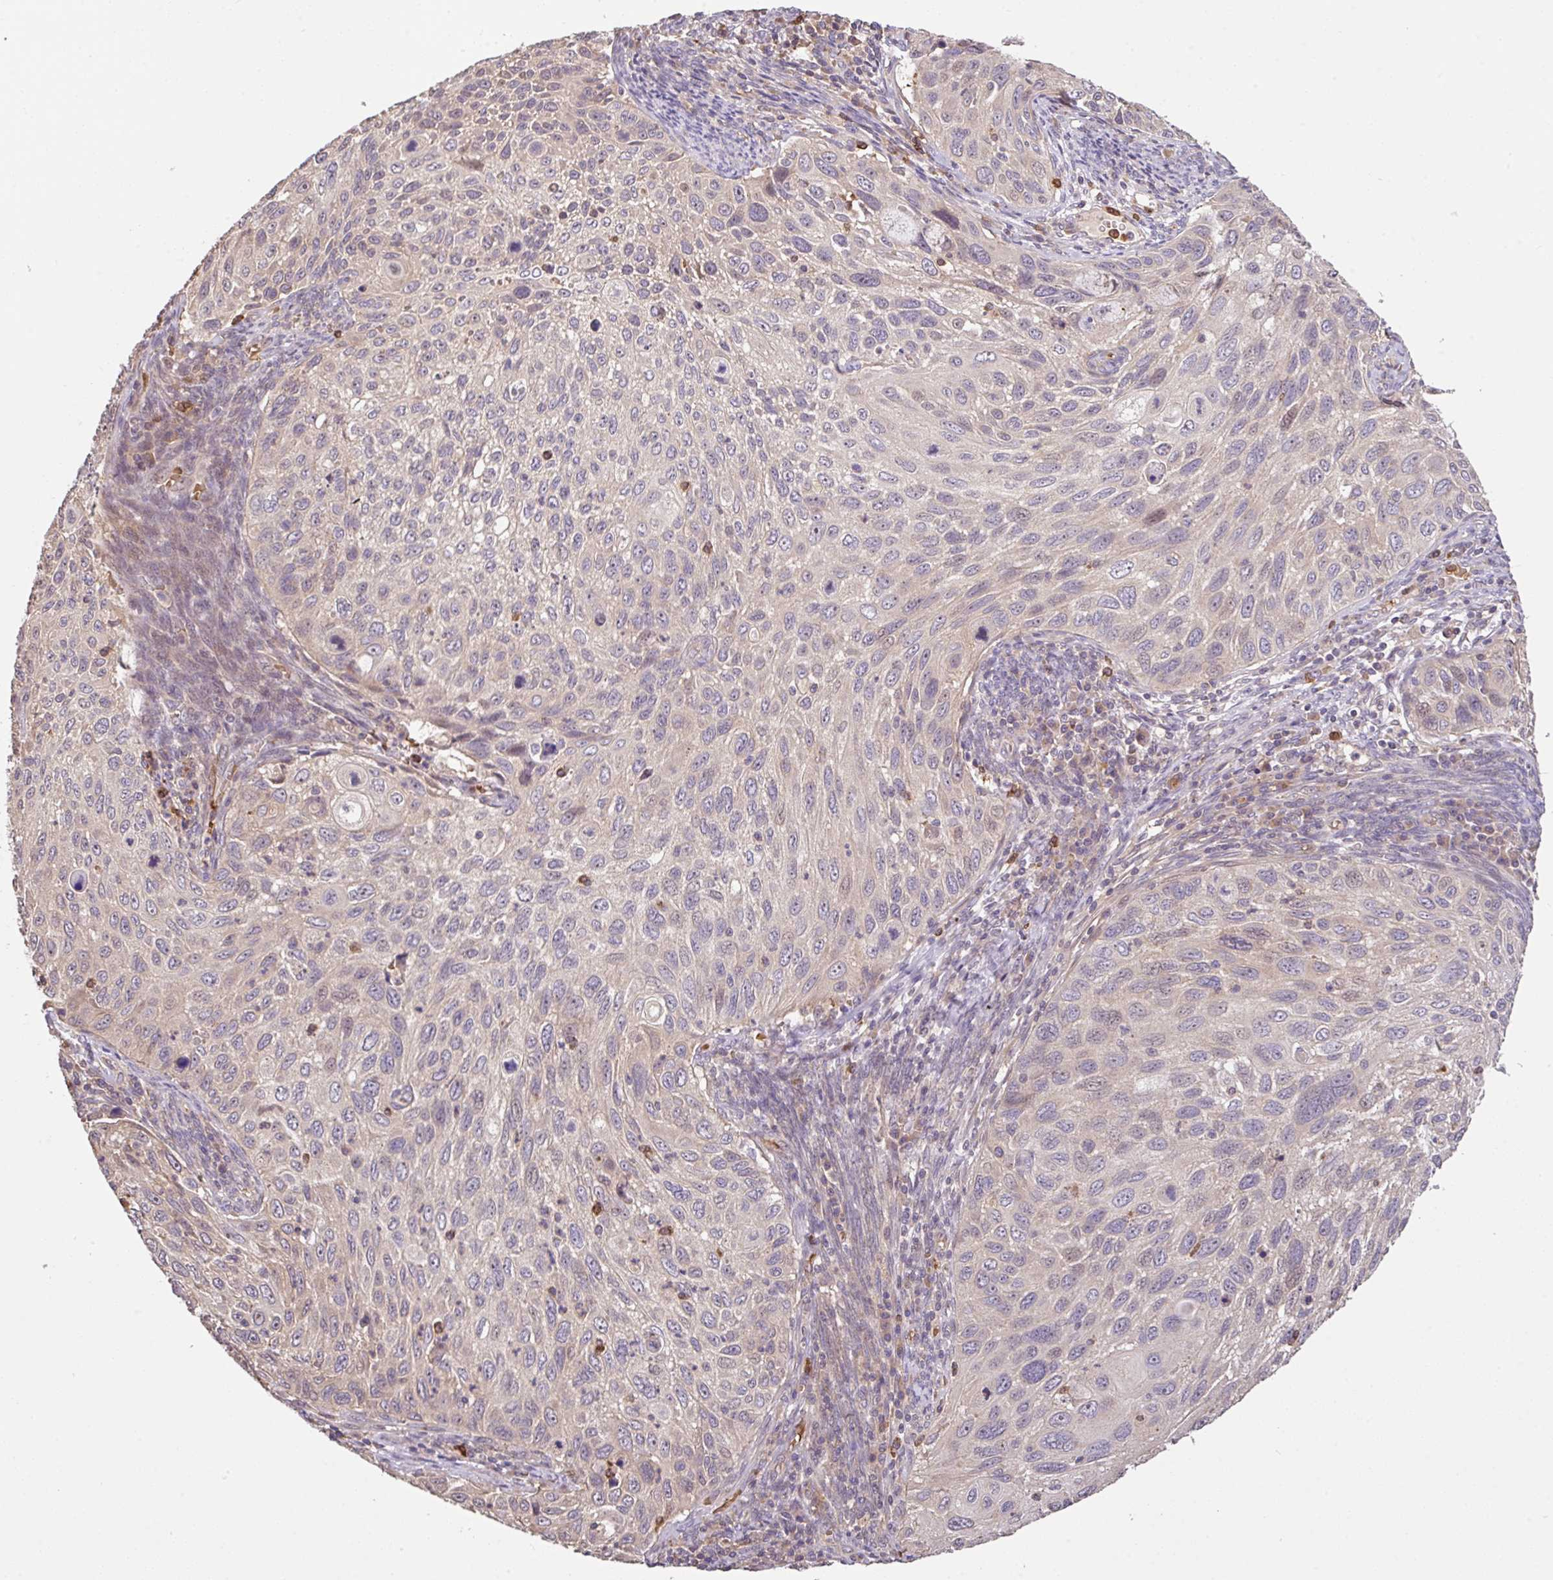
{"staining": {"intensity": "negative", "quantity": "none", "location": "none"}, "tissue": "cervical cancer", "cell_type": "Tumor cells", "image_type": "cancer", "snomed": [{"axis": "morphology", "description": "Squamous cell carcinoma, NOS"}, {"axis": "topography", "description": "Cervix"}], "caption": "This image is of cervical cancer (squamous cell carcinoma) stained with immunohistochemistry (IHC) to label a protein in brown with the nuclei are counter-stained blue. There is no positivity in tumor cells.", "gene": "C1QTNF9B", "patient": {"sex": "female", "age": 70}}